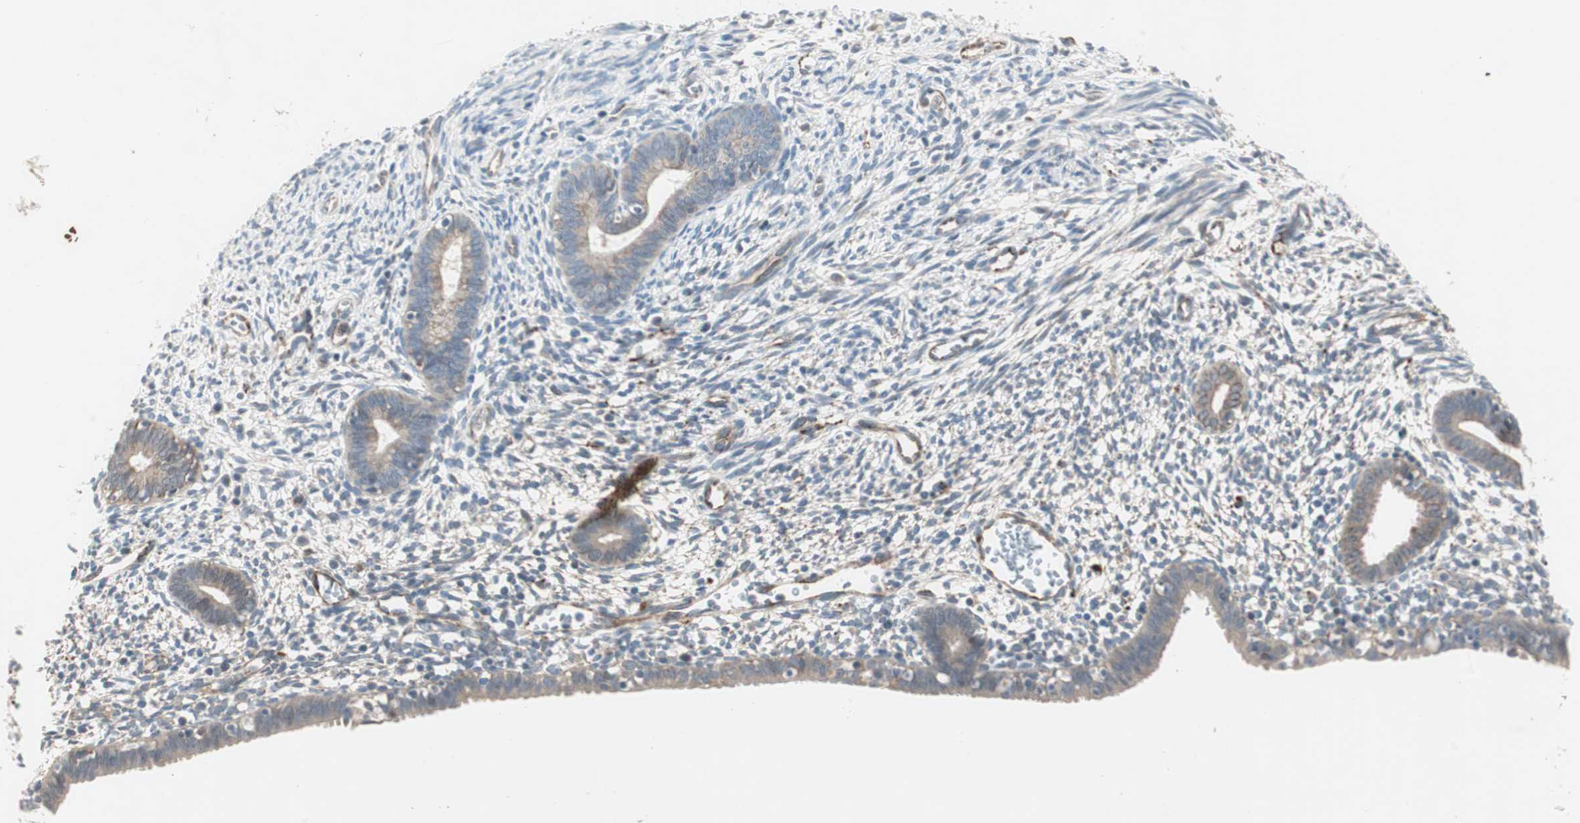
{"staining": {"intensity": "moderate", "quantity": "25%-75%", "location": "cytoplasmic/membranous"}, "tissue": "endometrium", "cell_type": "Cells in endometrial stroma", "image_type": "normal", "snomed": [{"axis": "morphology", "description": "Normal tissue, NOS"}, {"axis": "morphology", "description": "Atrophy, NOS"}, {"axis": "topography", "description": "Uterus"}, {"axis": "topography", "description": "Endometrium"}], "caption": "An immunohistochemistry histopathology image of normal tissue is shown. Protein staining in brown shows moderate cytoplasmic/membranous positivity in endometrium within cells in endometrial stroma.", "gene": "FGFR4", "patient": {"sex": "female", "age": 68}}